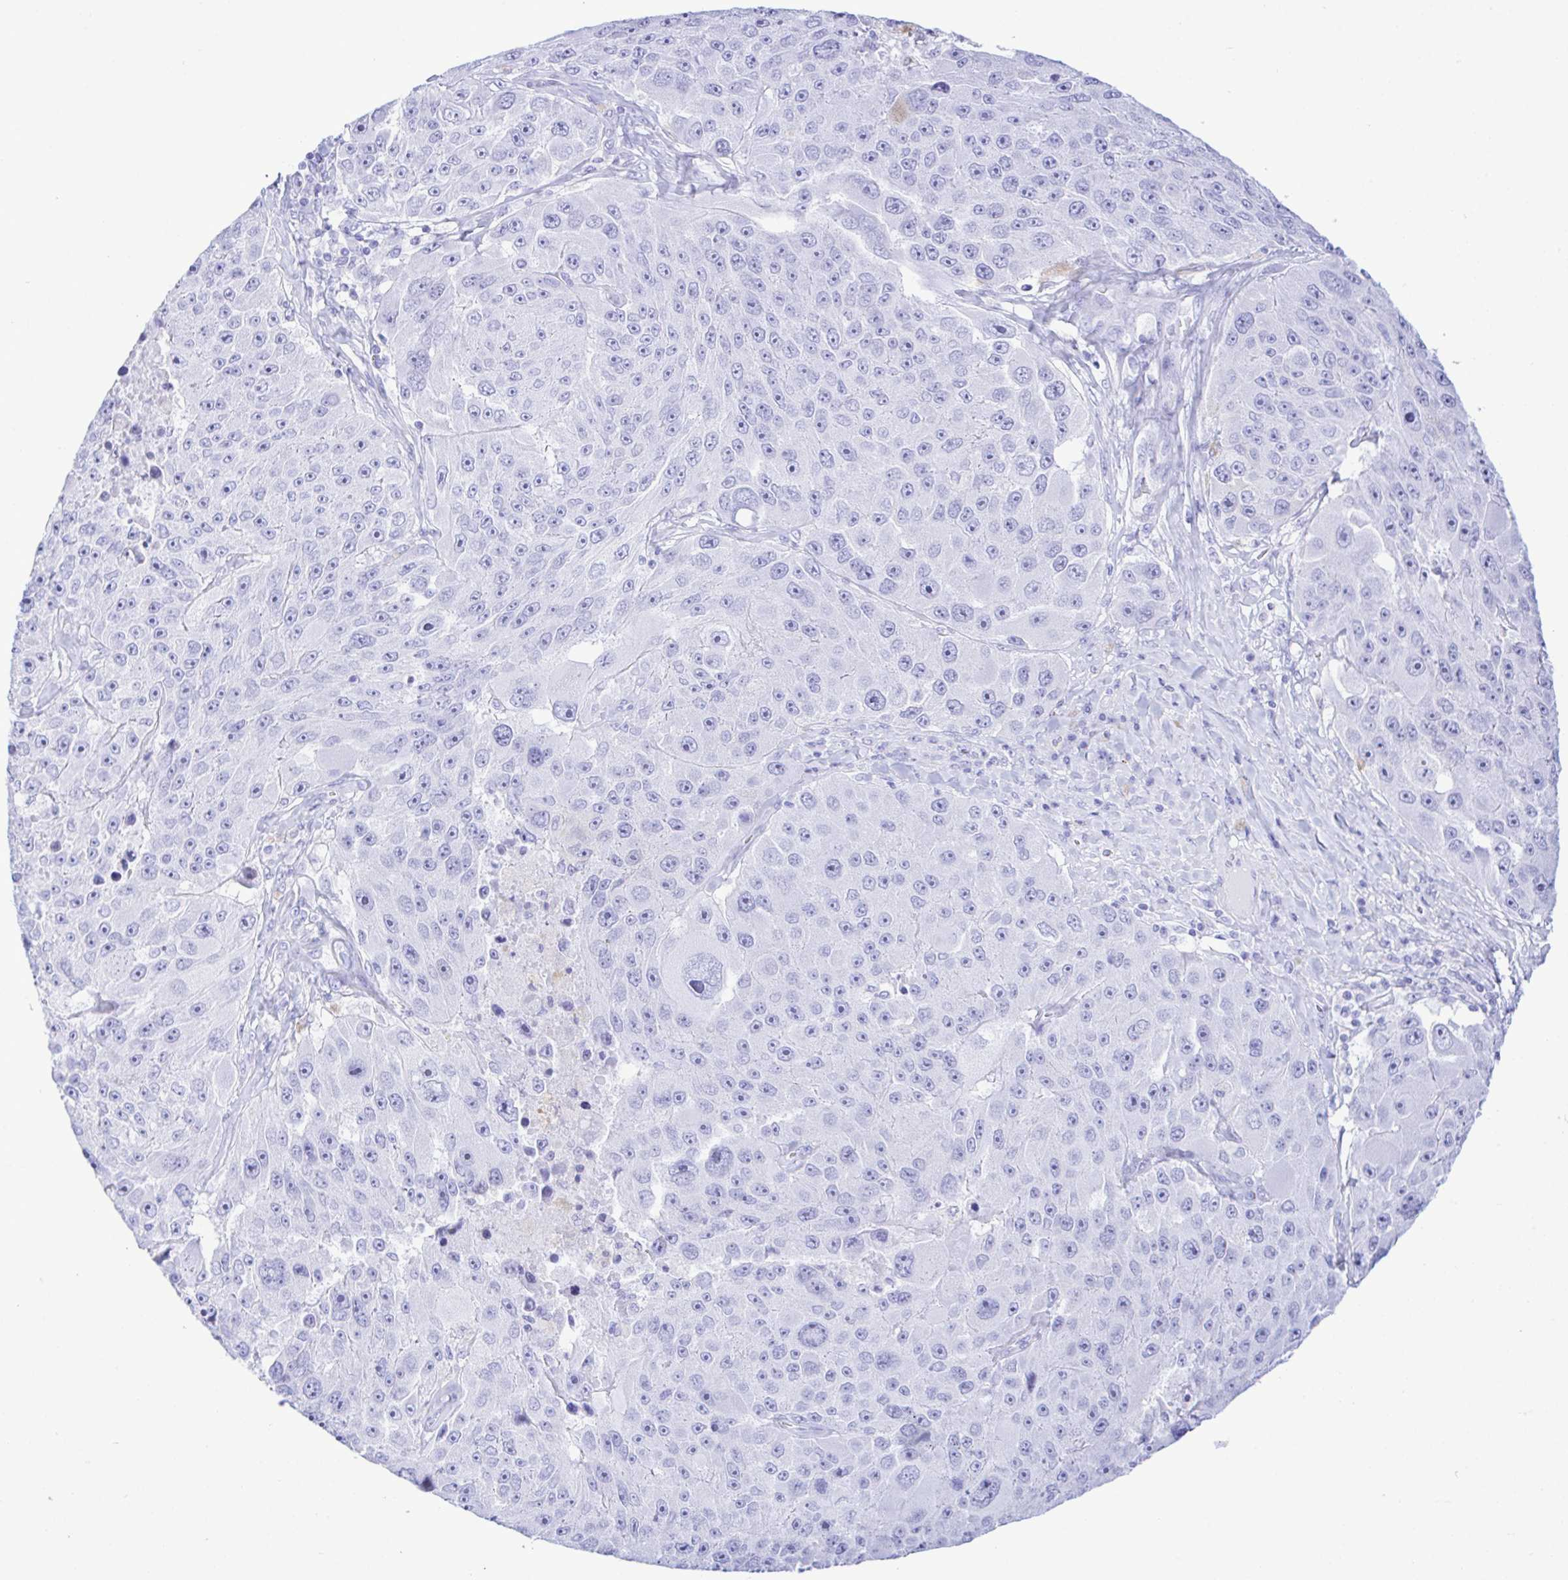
{"staining": {"intensity": "negative", "quantity": "none", "location": "none"}, "tissue": "melanoma", "cell_type": "Tumor cells", "image_type": "cancer", "snomed": [{"axis": "morphology", "description": "Malignant melanoma, Metastatic site"}, {"axis": "topography", "description": "Lymph node"}], "caption": "Malignant melanoma (metastatic site) was stained to show a protein in brown. There is no significant expression in tumor cells. Brightfield microscopy of immunohistochemistry stained with DAB (brown) and hematoxylin (blue), captured at high magnification.", "gene": "SELENOV", "patient": {"sex": "male", "age": 62}}